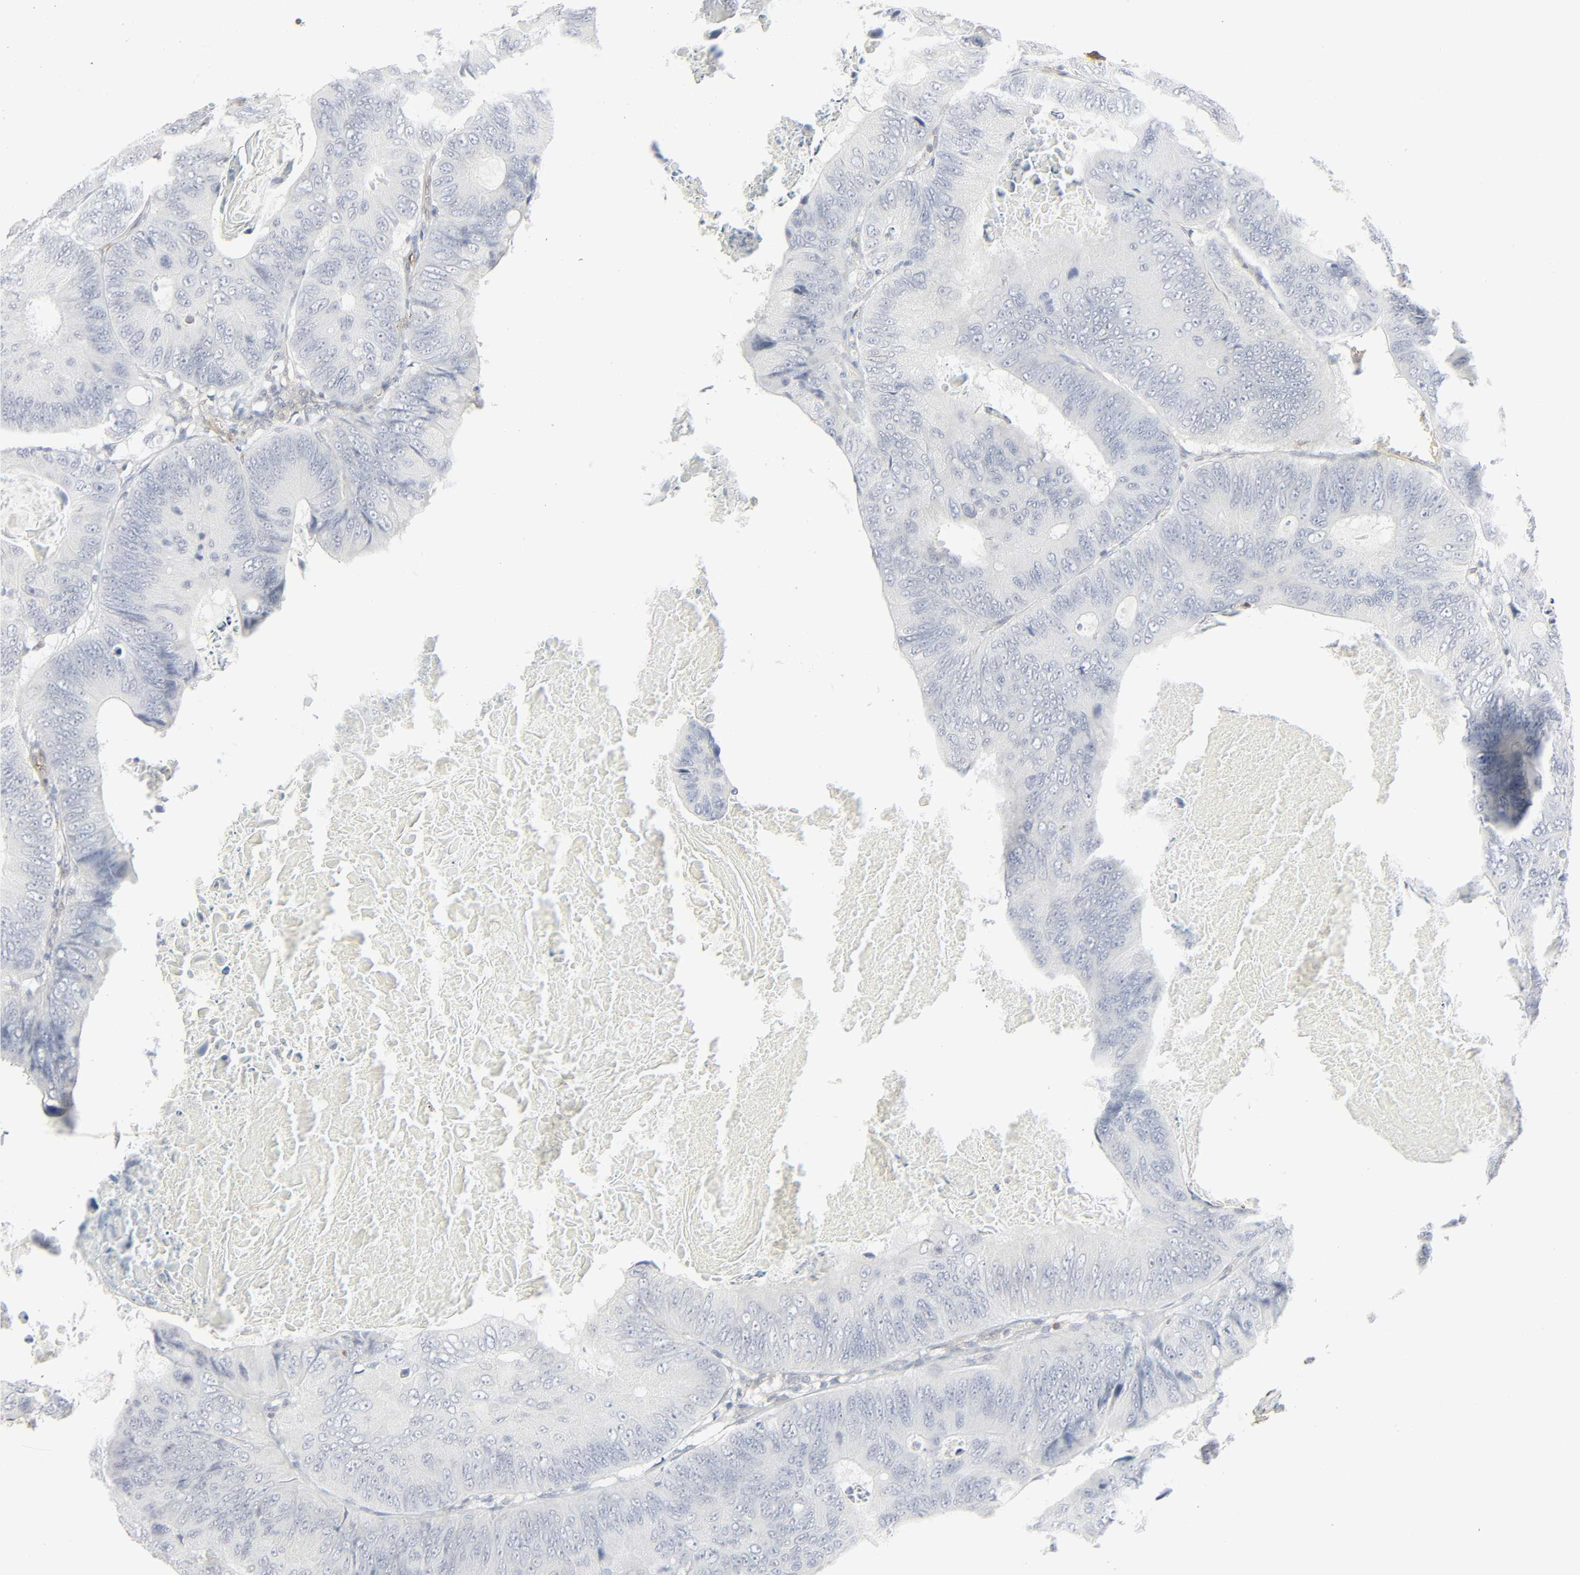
{"staining": {"intensity": "negative", "quantity": "none", "location": "none"}, "tissue": "colorectal cancer", "cell_type": "Tumor cells", "image_type": "cancer", "snomed": [{"axis": "morphology", "description": "Adenocarcinoma, NOS"}, {"axis": "topography", "description": "Colon"}], "caption": "Colorectal cancer (adenocarcinoma) was stained to show a protein in brown. There is no significant staining in tumor cells.", "gene": "ZBTB16", "patient": {"sex": "female", "age": 55}}